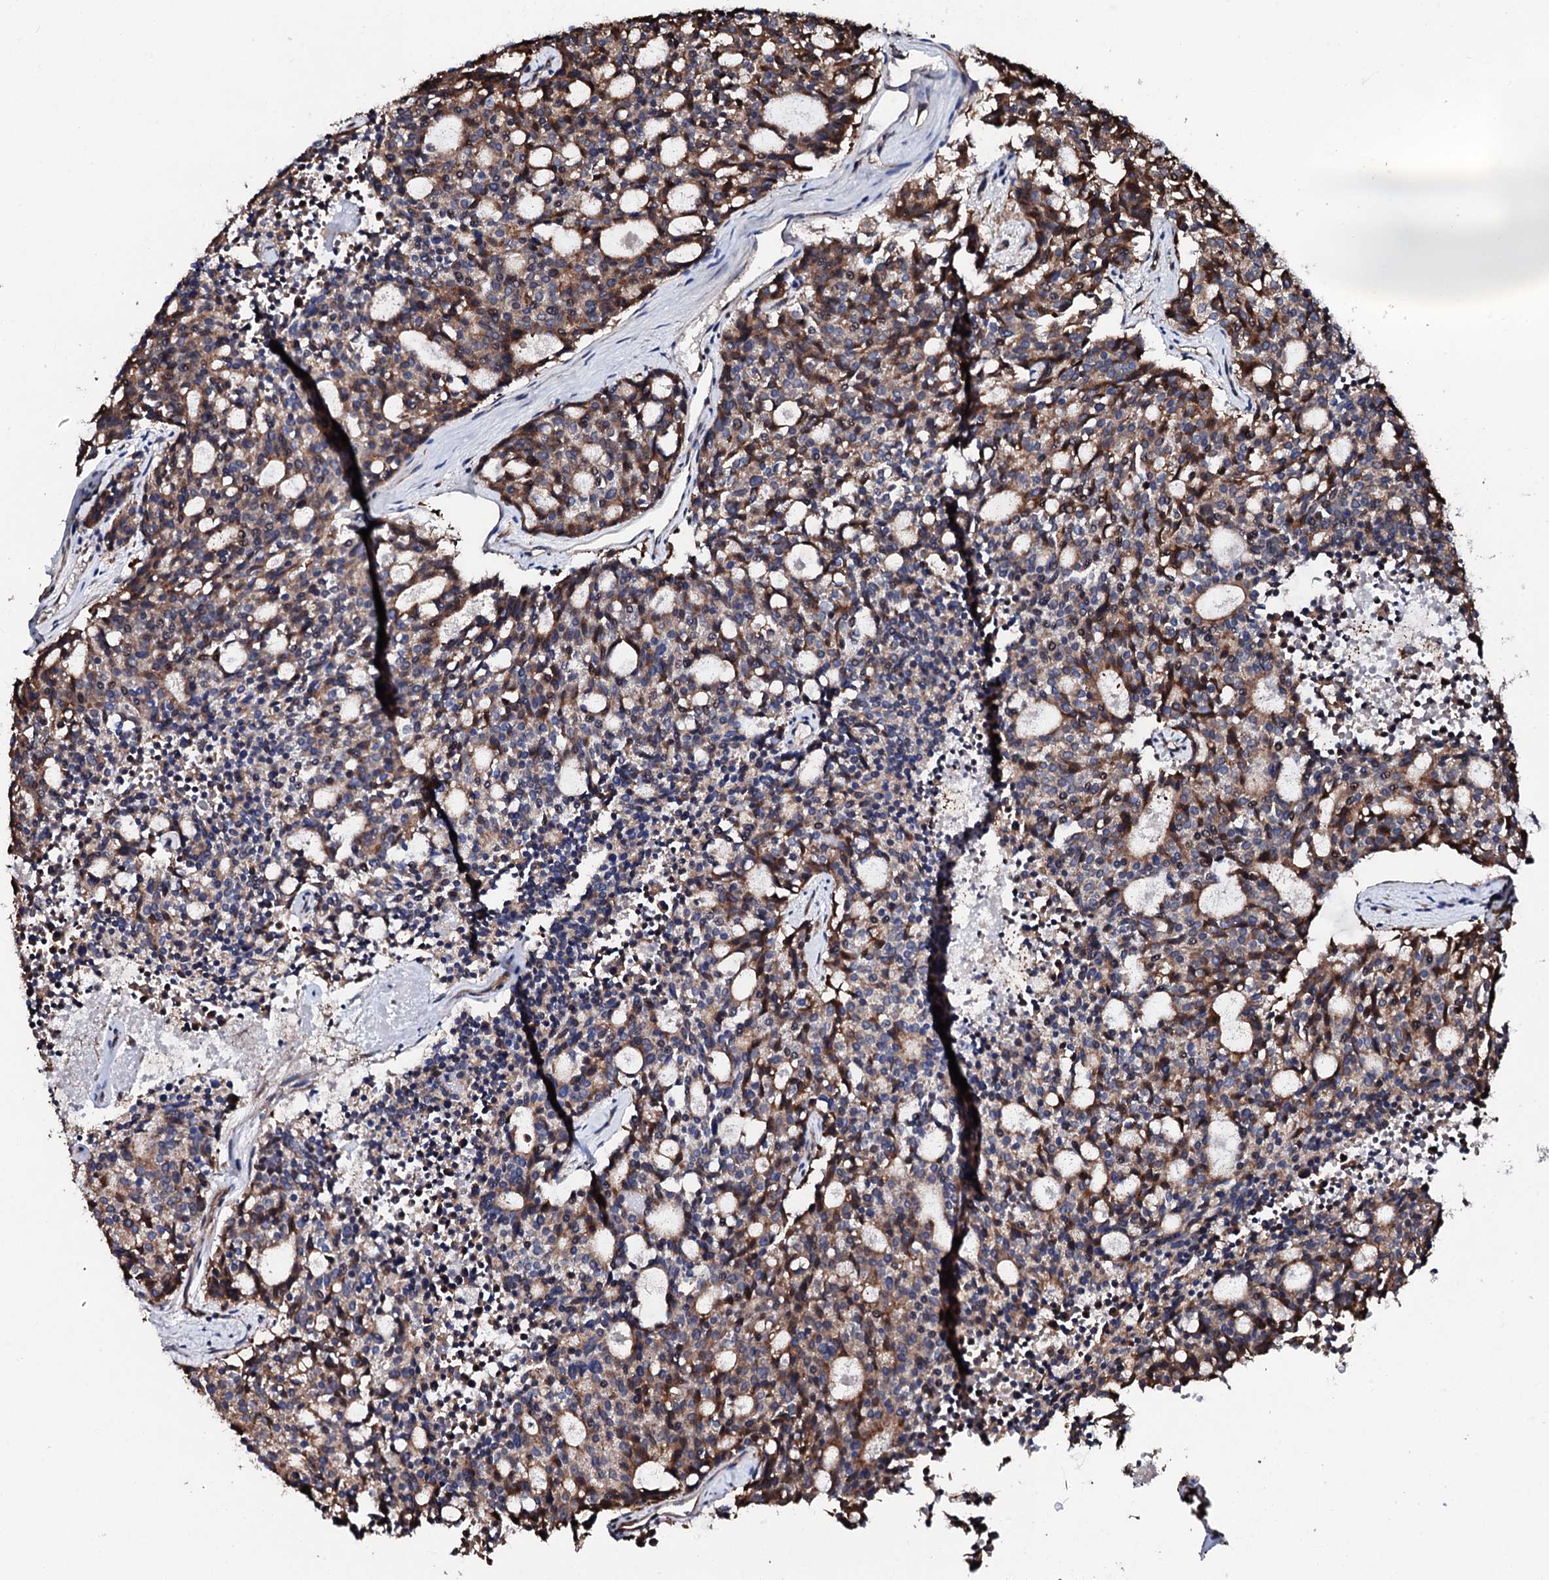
{"staining": {"intensity": "moderate", "quantity": "25%-75%", "location": "cytoplasmic/membranous"}, "tissue": "carcinoid", "cell_type": "Tumor cells", "image_type": "cancer", "snomed": [{"axis": "morphology", "description": "Carcinoid, malignant, NOS"}, {"axis": "topography", "description": "Pancreas"}], "caption": "IHC (DAB) staining of carcinoid exhibits moderate cytoplasmic/membranous protein staining in about 25%-75% of tumor cells.", "gene": "CKAP5", "patient": {"sex": "female", "age": 54}}